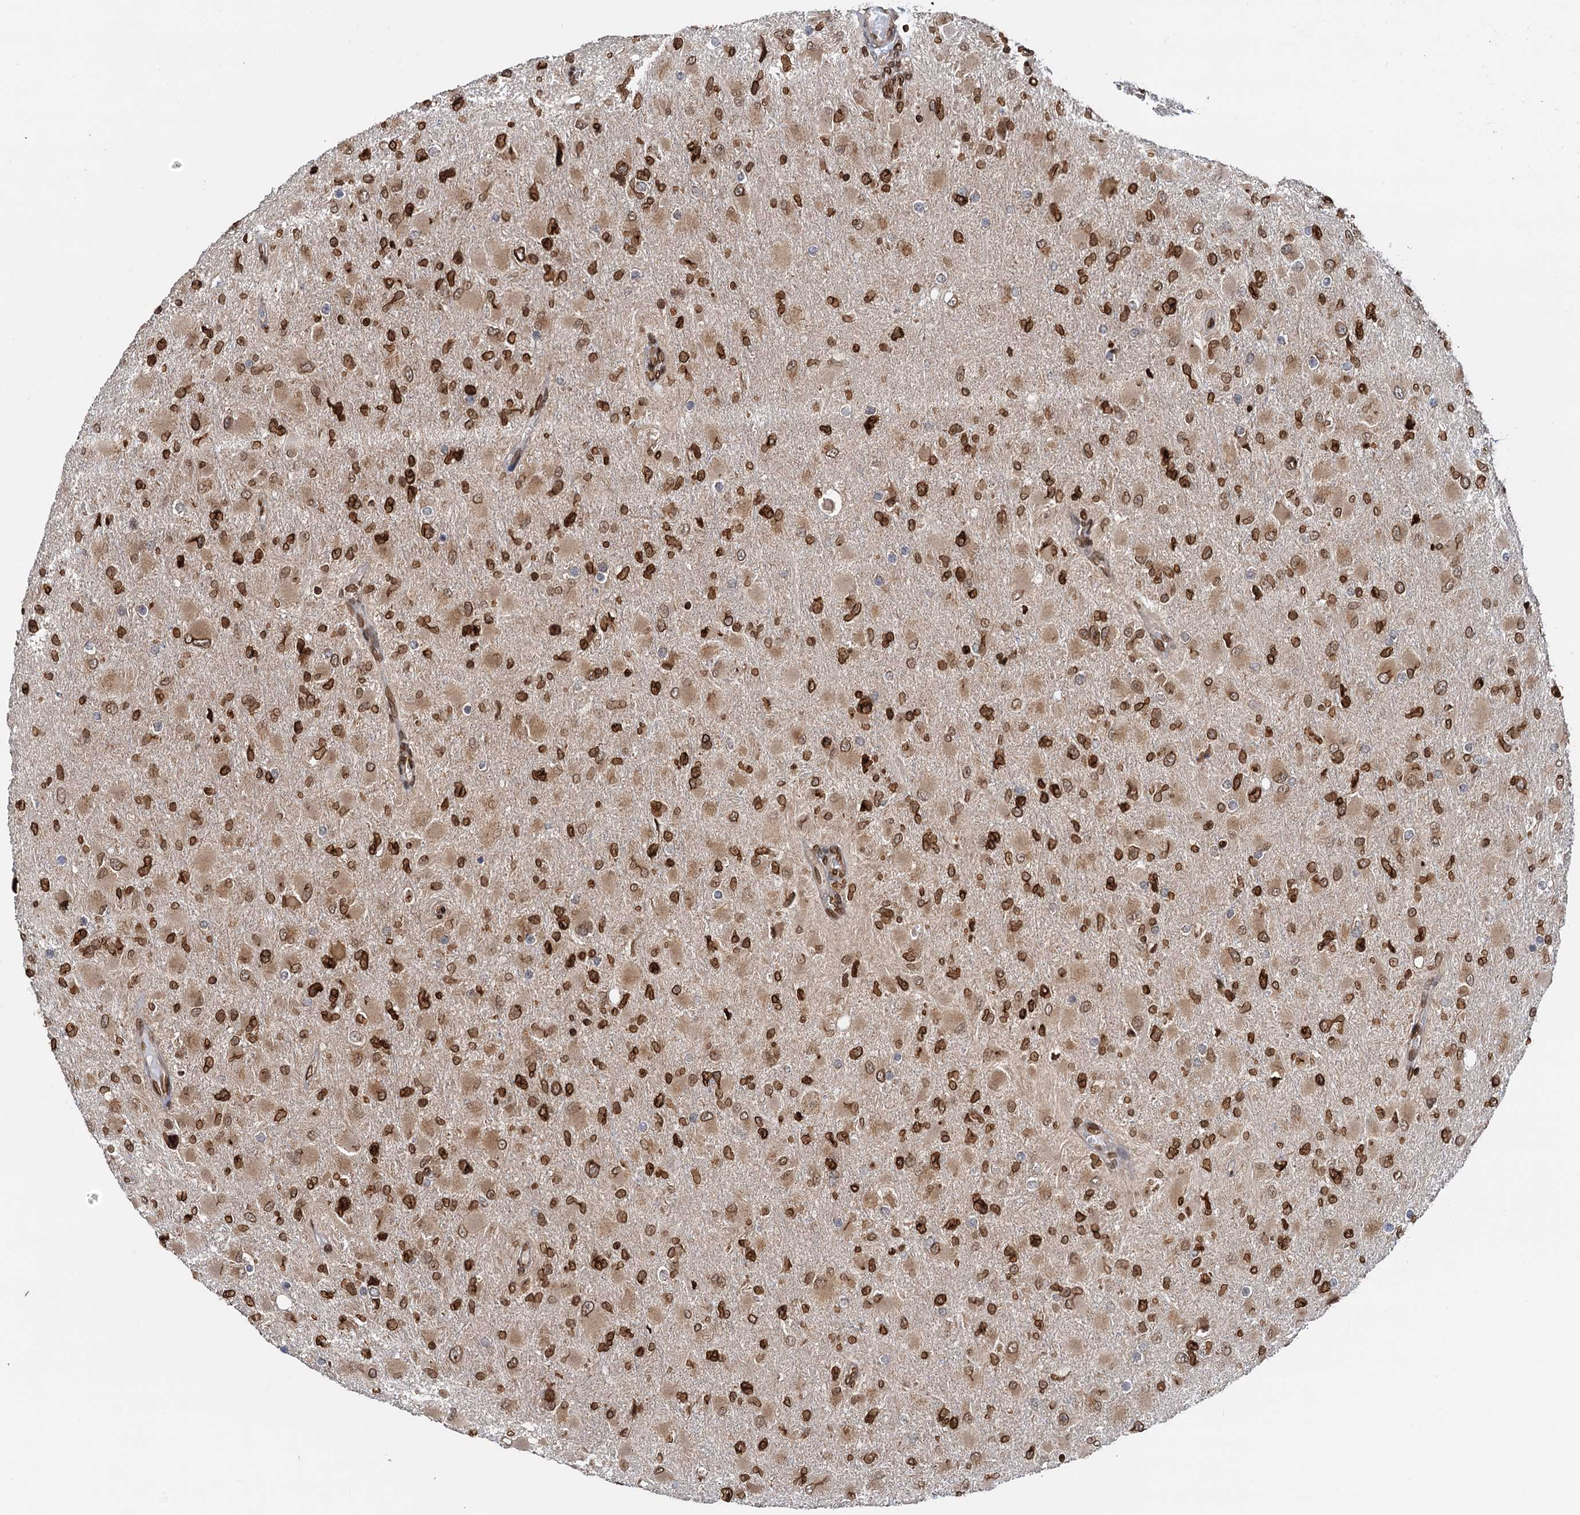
{"staining": {"intensity": "strong", "quantity": ">75%", "location": "nuclear"}, "tissue": "glioma", "cell_type": "Tumor cells", "image_type": "cancer", "snomed": [{"axis": "morphology", "description": "Glioma, malignant, High grade"}, {"axis": "topography", "description": "Cerebral cortex"}], "caption": "This photomicrograph exhibits immunohistochemistry staining of human glioma, with high strong nuclear staining in approximately >75% of tumor cells.", "gene": "ZC3H13", "patient": {"sex": "female", "age": 36}}